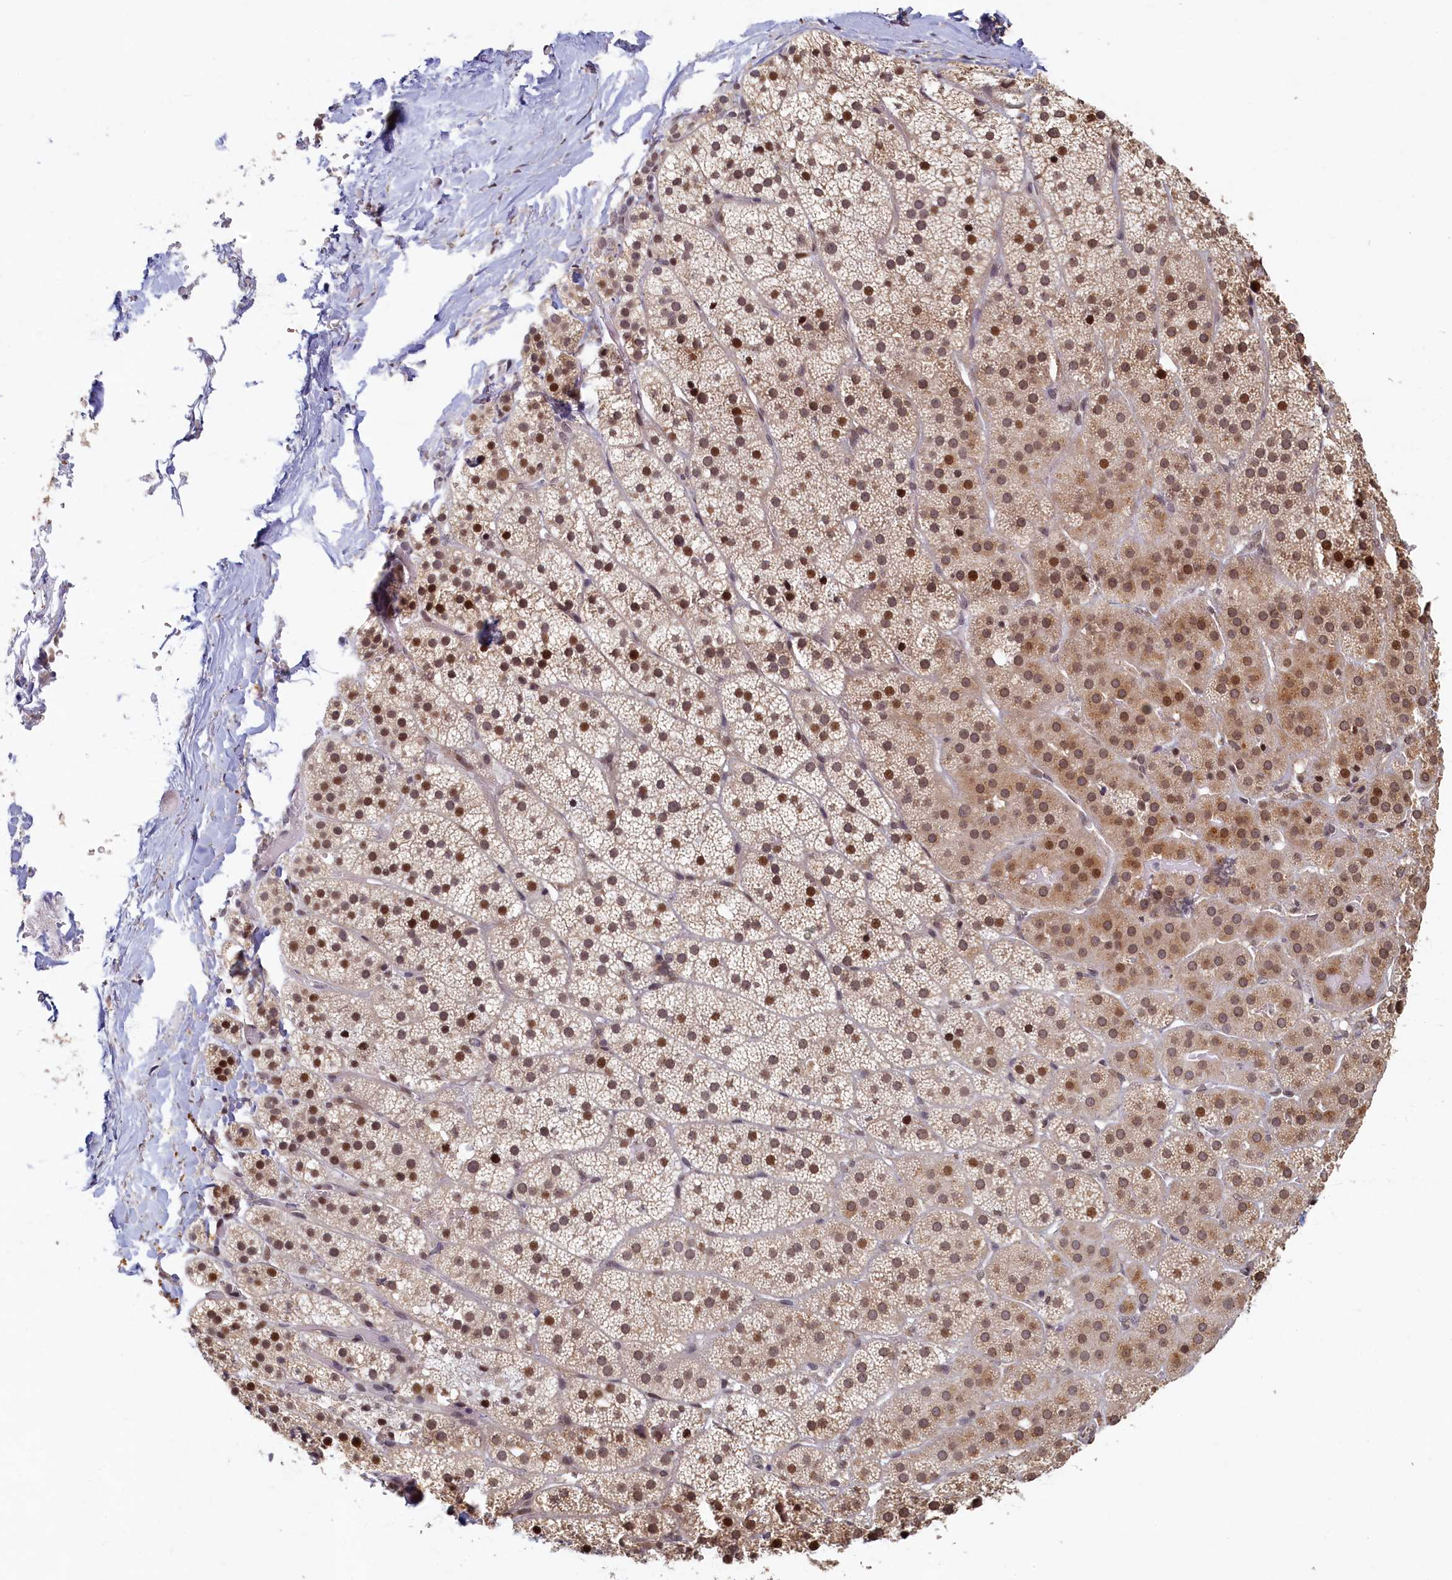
{"staining": {"intensity": "moderate", "quantity": "25%-75%", "location": "nuclear"}, "tissue": "adrenal gland", "cell_type": "Glandular cells", "image_type": "normal", "snomed": [{"axis": "morphology", "description": "Normal tissue, NOS"}, {"axis": "topography", "description": "Adrenal gland"}], "caption": "Immunohistochemistry (IHC) (DAB (3,3'-diaminobenzidine)) staining of unremarkable adrenal gland shows moderate nuclear protein staining in approximately 25%-75% of glandular cells.", "gene": "CKAP2L", "patient": {"sex": "female", "age": 44}}